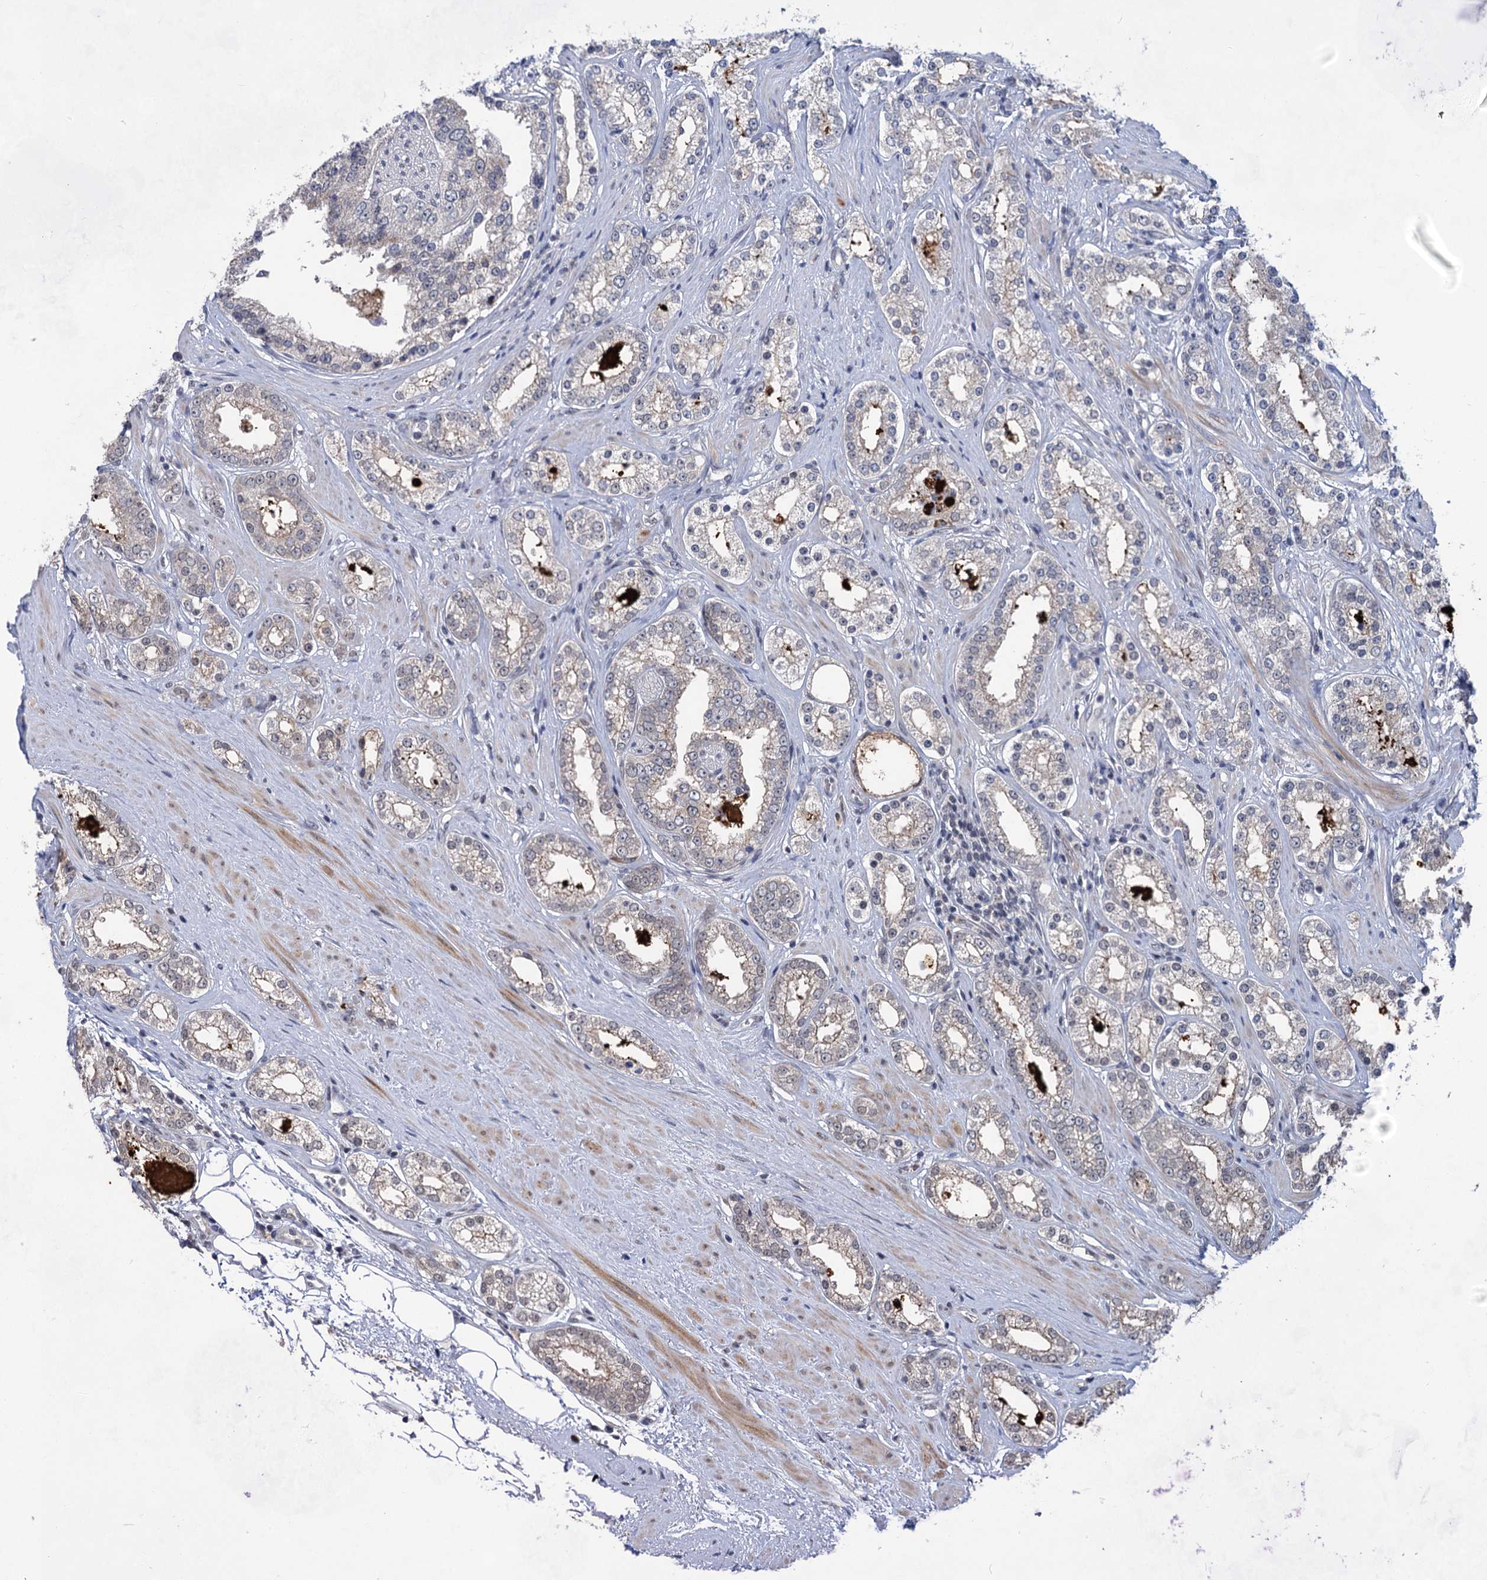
{"staining": {"intensity": "negative", "quantity": "none", "location": "none"}, "tissue": "prostate cancer", "cell_type": "Tumor cells", "image_type": "cancer", "snomed": [{"axis": "morphology", "description": "Normal tissue, NOS"}, {"axis": "morphology", "description": "Adenocarcinoma, High grade"}, {"axis": "topography", "description": "Prostate"}], "caption": "A high-resolution photomicrograph shows IHC staining of prostate cancer (adenocarcinoma (high-grade)), which displays no significant expression in tumor cells.", "gene": "TTC17", "patient": {"sex": "male", "age": 83}}